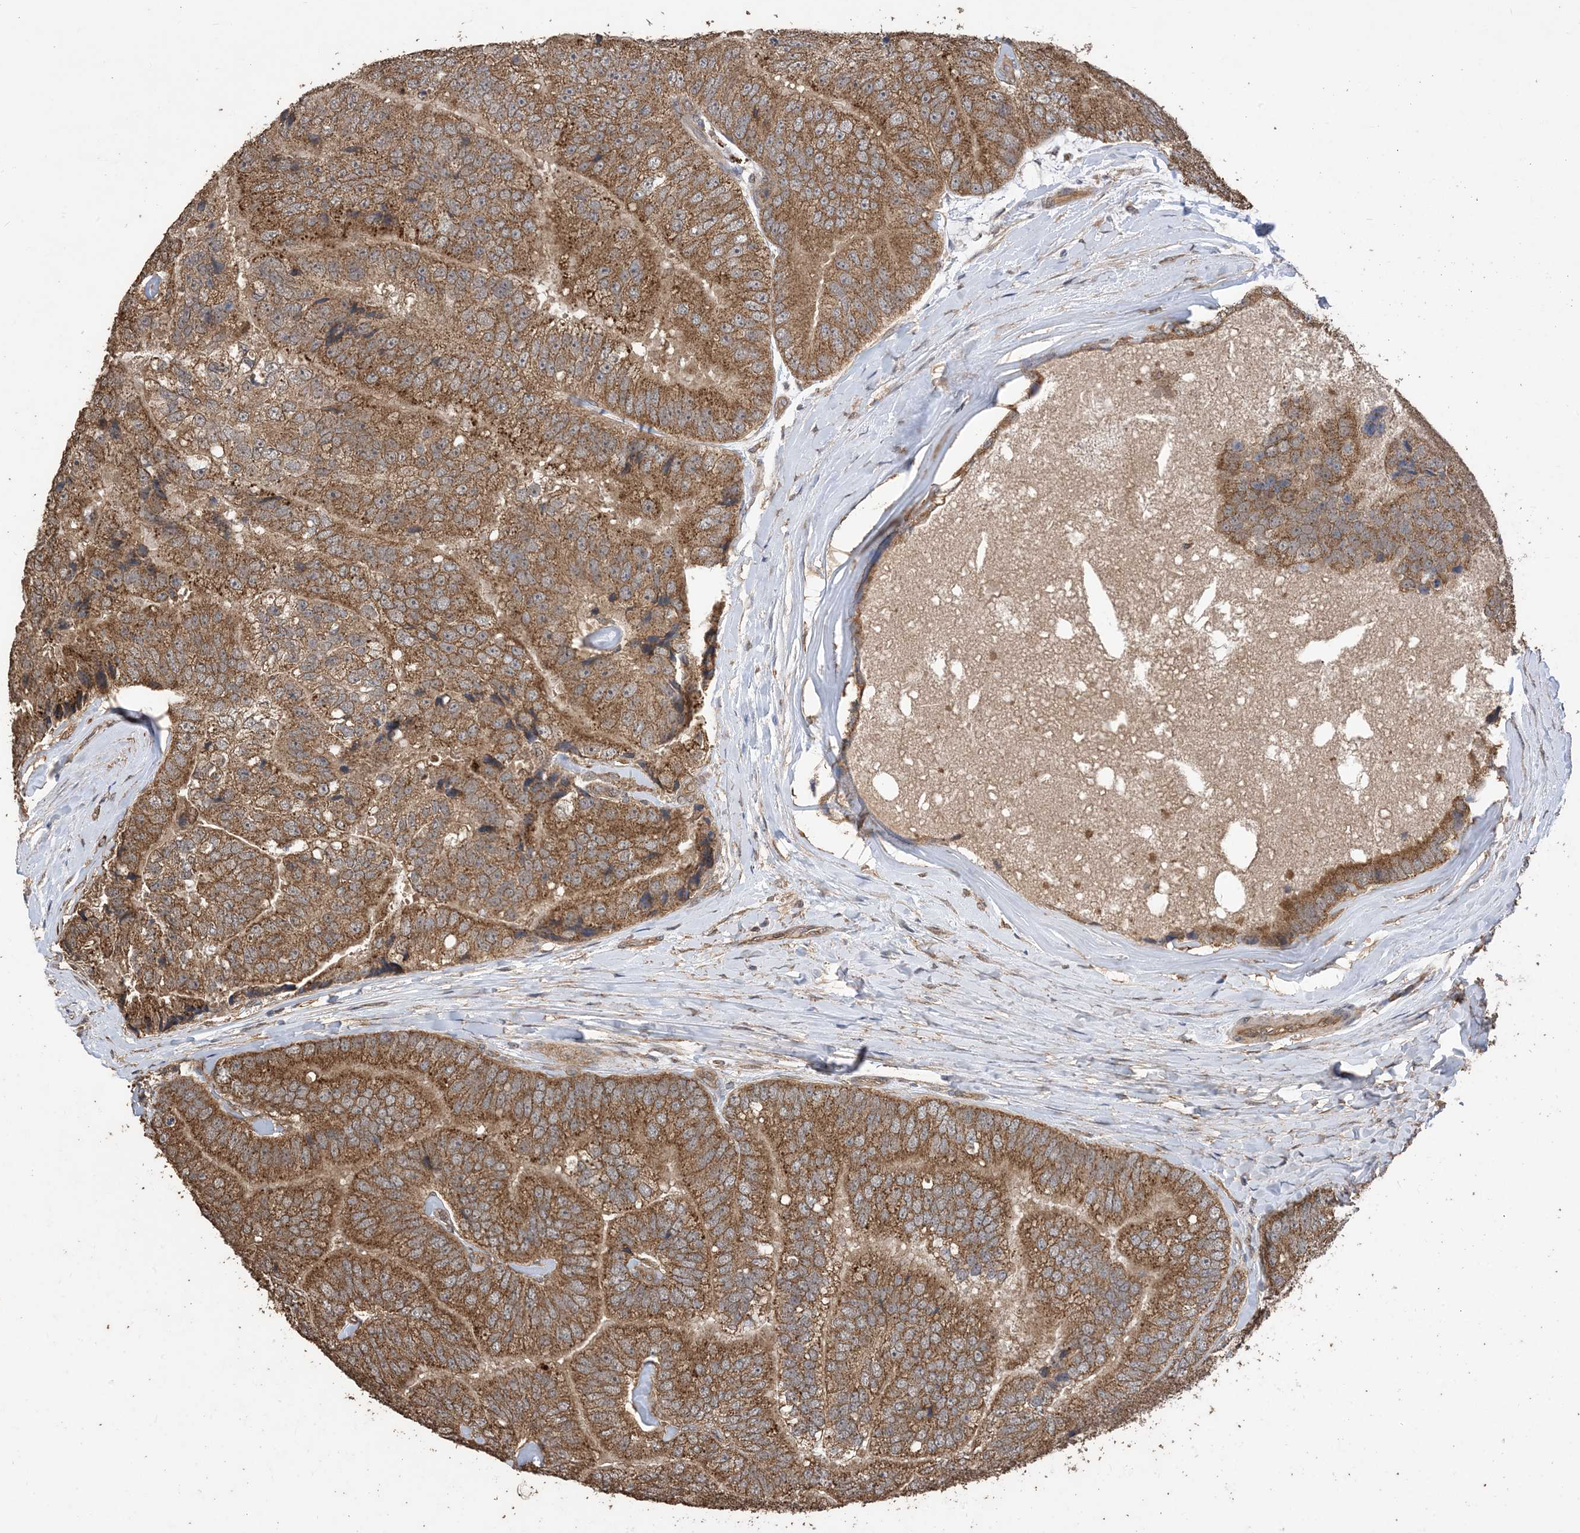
{"staining": {"intensity": "moderate", "quantity": ">75%", "location": "cytoplasmic/membranous"}, "tissue": "prostate cancer", "cell_type": "Tumor cells", "image_type": "cancer", "snomed": [{"axis": "morphology", "description": "Adenocarcinoma, High grade"}, {"axis": "topography", "description": "Prostate"}], "caption": "Brown immunohistochemical staining in high-grade adenocarcinoma (prostate) displays moderate cytoplasmic/membranous positivity in approximately >75% of tumor cells. The staining was performed using DAB, with brown indicating positive protein expression. Nuclei are stained blue with hematoxylin.", "gene": "ZKSCAN5", "patient": {"sex": "male", "age": 70}}